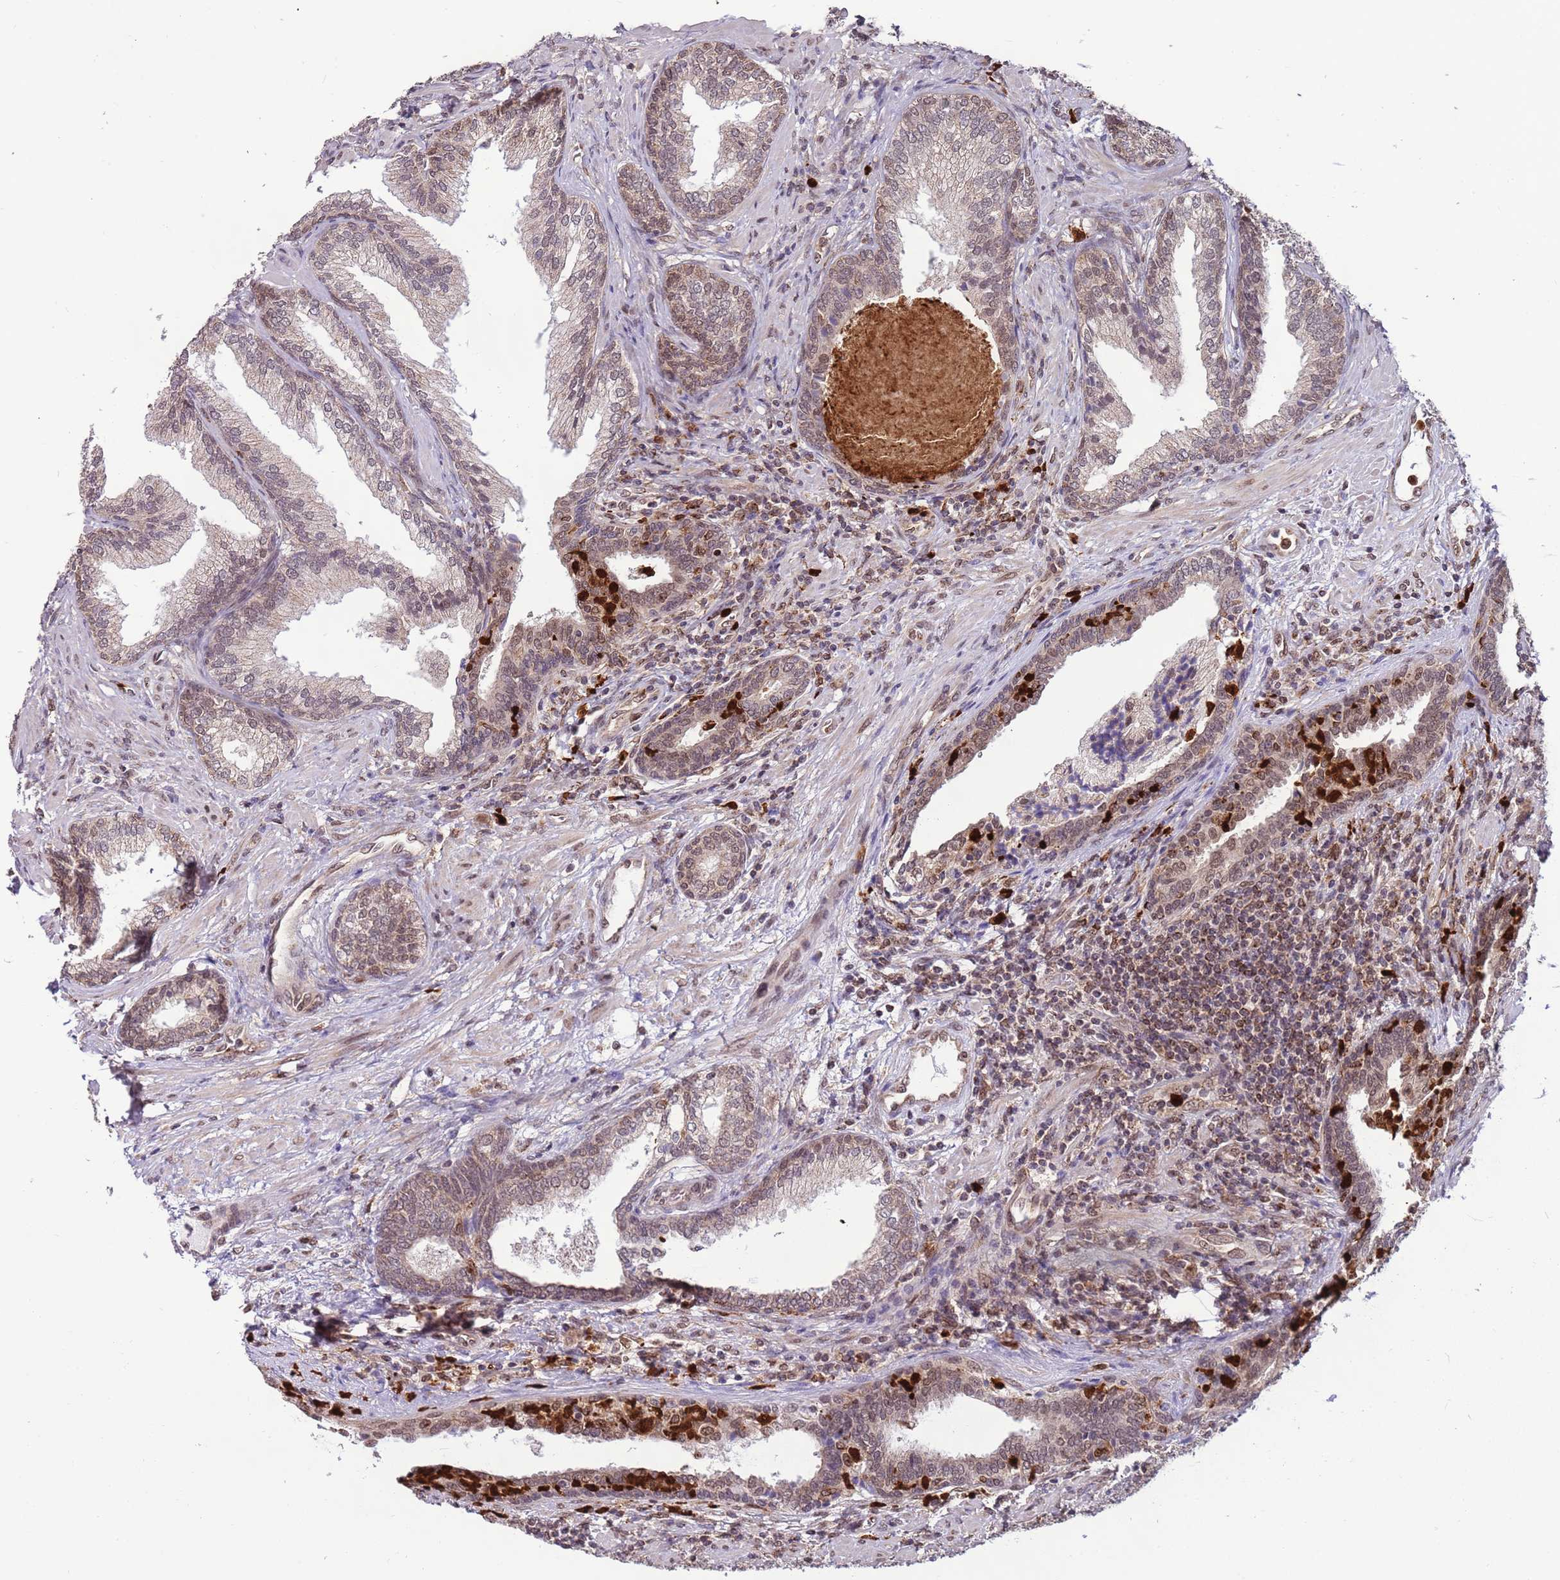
{"staining": {"intensity": "moderate", "quantity": ">75%", "location": "cytoplasmic/membranous,nuclear"}, "tissue": "prostate", "cell_type": "Glandular cells", "image_type": "normal", "snomed": [{"axis": "morphology", "description": "Normal tissue, NOS"}, {"axis": "topography", "description": "Prostate"}], "caption": "IHC histopathology image of unremarkable prostate: human prostate stained using immunohistochemistry shows medium levels of moderate protein expression localized specifically in the cytoplasmic/membranous,nuclear of glandular cells, appearing as a cytoplasmic/membranous,nuclear brown color.", "gene": "CEP170", "patient": {"sex": "male", "age": 76}}